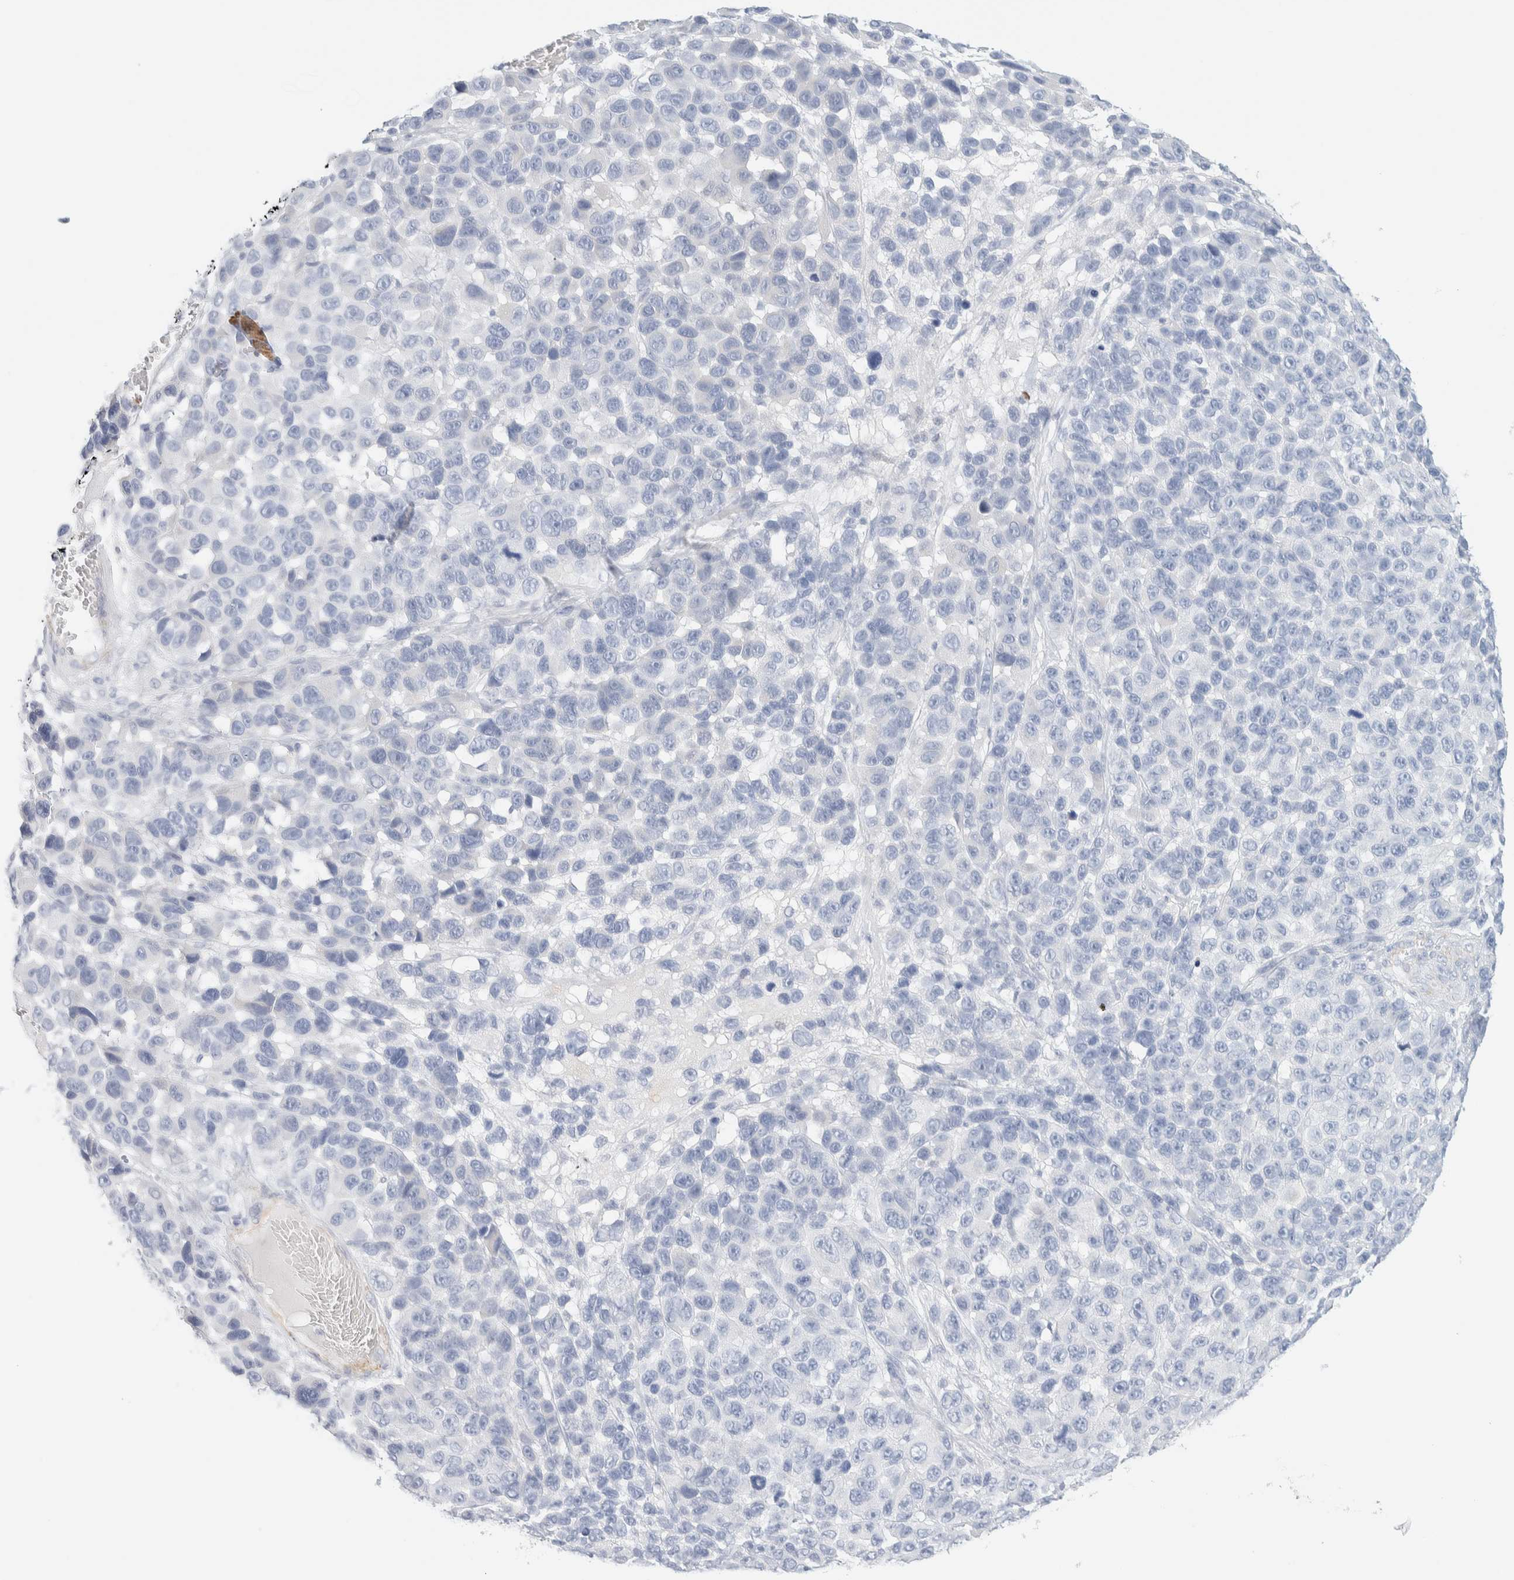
{"staining": {"intensity": "negative", "quantity": "none", "location": "none"}, "tissue": "melanoma", "cell_type": "Tumor cells", "image_type": "cancer", "snomed": [{"axis": "morphology", "description": "Malignant melanoma, NOS"}, {"axis": "topography", "description": "Skin"}], "caption": "Immunohistochemical staining of human malignant melanoma exhibits no significant positivity in tumor cells.", "gene": "AFMID", "patient": {"sex": "male", "age": 53}}